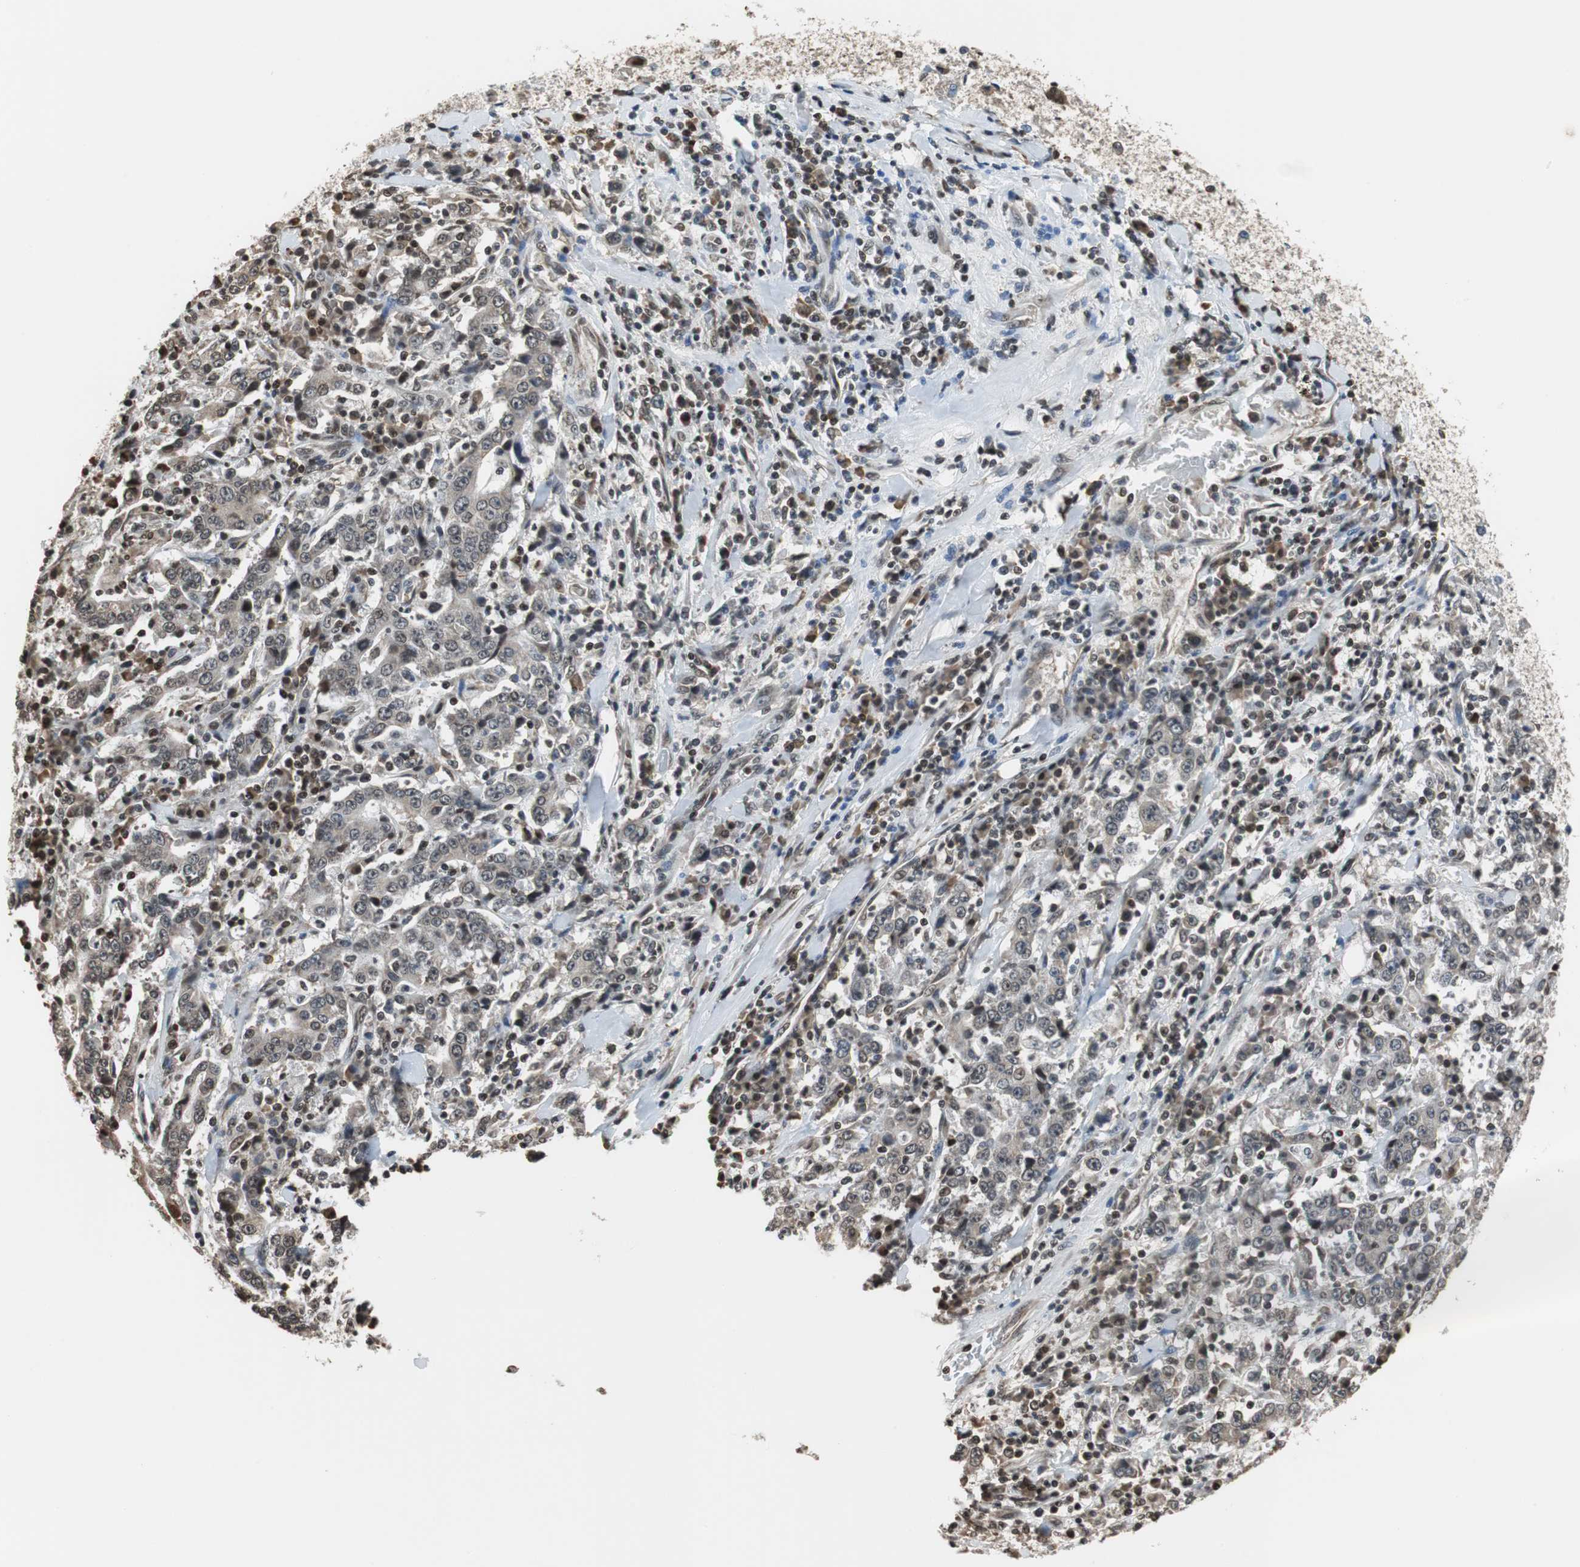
{"staining": {"intensity": "weak", "quantity": "25%-75%", "location": "cytoplasmic/membranous,nuclear"}, "tissue": "stomach cancer", "cell_type": "Tumor cells", "image_type": "cancer", "snomed": [{"axis": "morphology", "description": "Normal tissue, NOS"}, {"axis": "morphology", "description": "Adenocarcinoma, NOS"}, {"axis": "topography", "description": "Stomach, upper"}, {"axis": "topography", "description": "Stomach"}], "caption": "Stomach cancer stained for a protein (brown) displays weak cytoplasmic/membranous and nuclear positive positivity in about 25%-75% of tumor cells.", "gene": "REST", "patient": {"sex": "male", "age": 59}}